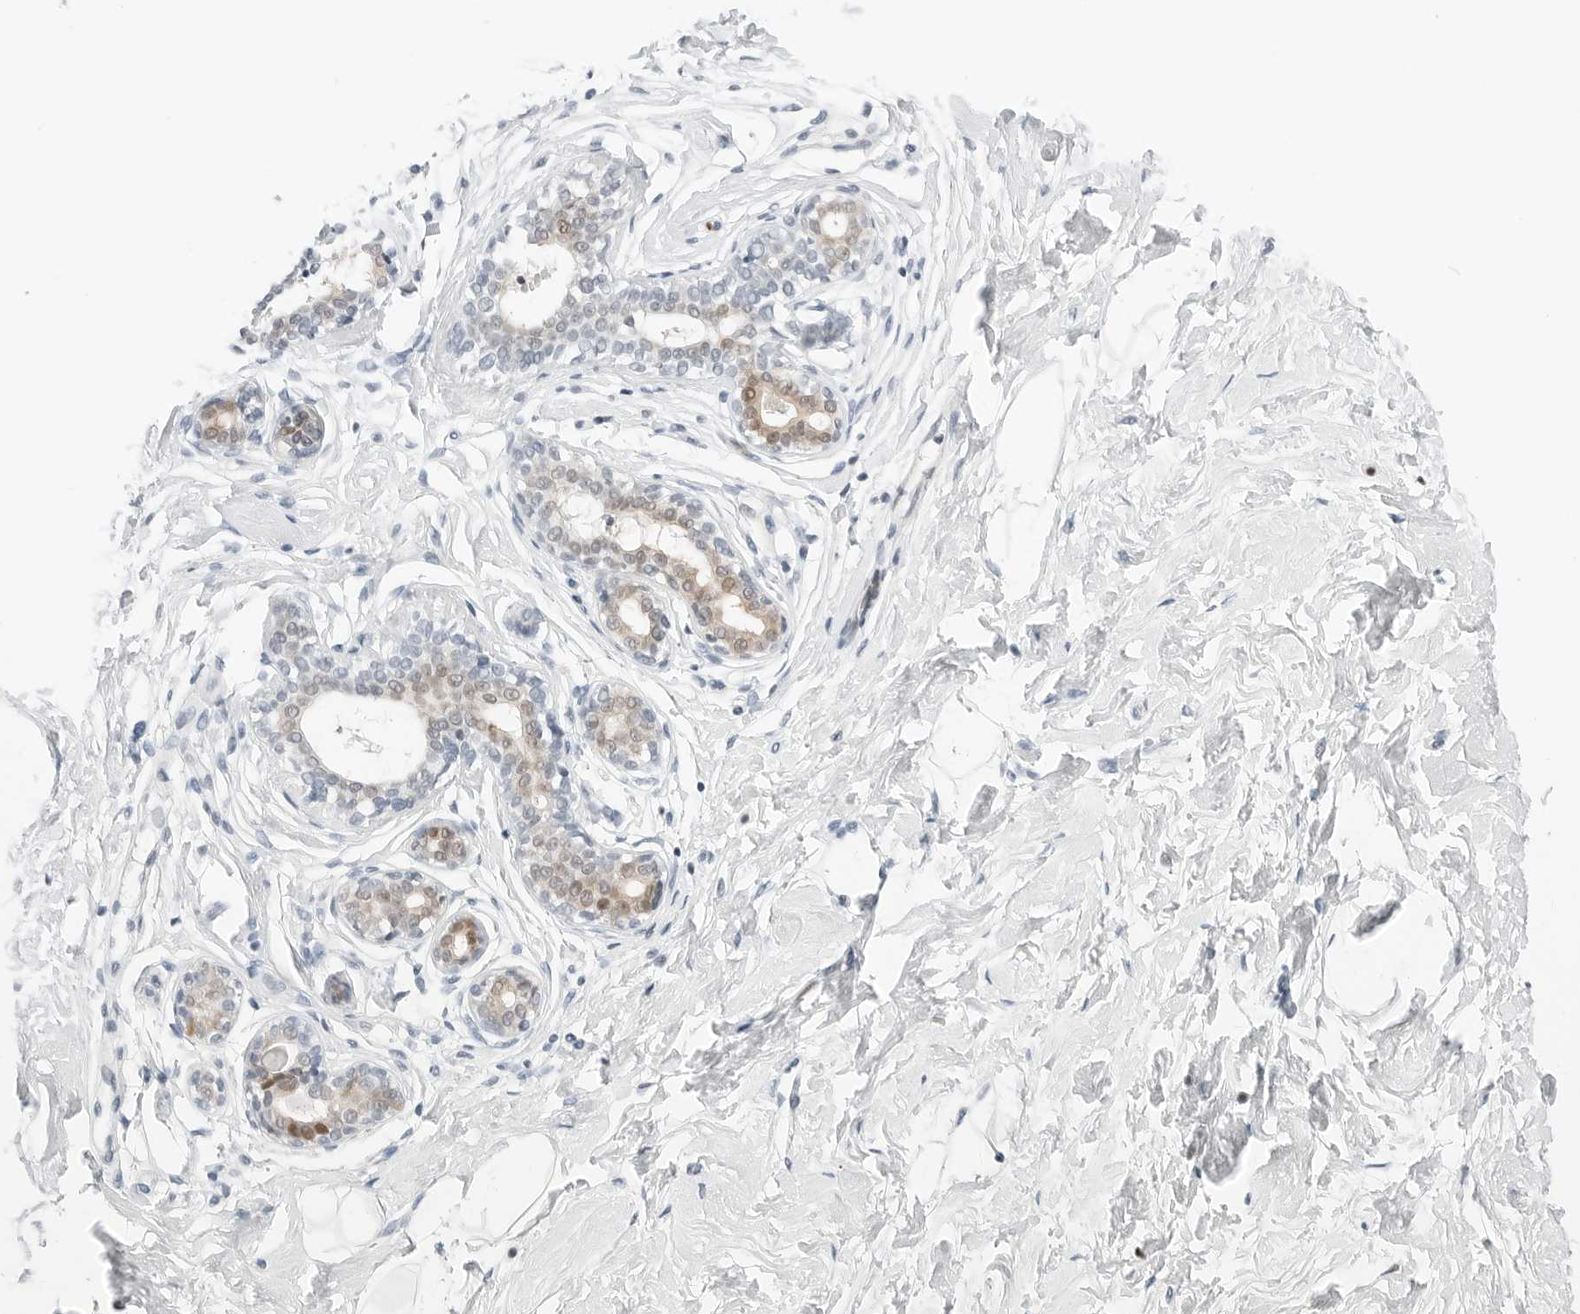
{"staining": {"intensity": "negative", "quantity": "none", "location": "none"}, "tissue": "breast", "cell_type": "Adipocytes", "image_type": "normal", "snomed": [{"axis": "morphology", "description": "Normal tissue, NOS"}, {"axis": "morphology", "description": "Adenoma, NOS"}, {"axis": "topography", "description": "Breast"}], "caption": "Image shows no significant protein expression in adipocytes of benign breast. The staining was performed using DAB to visualize the protein expression in brown, while the nuclei were stained in blue with hematoxylin (Magnification: 20x).", "gene": "NTMT2", "patient": {"sex": "female", "age": 23}}